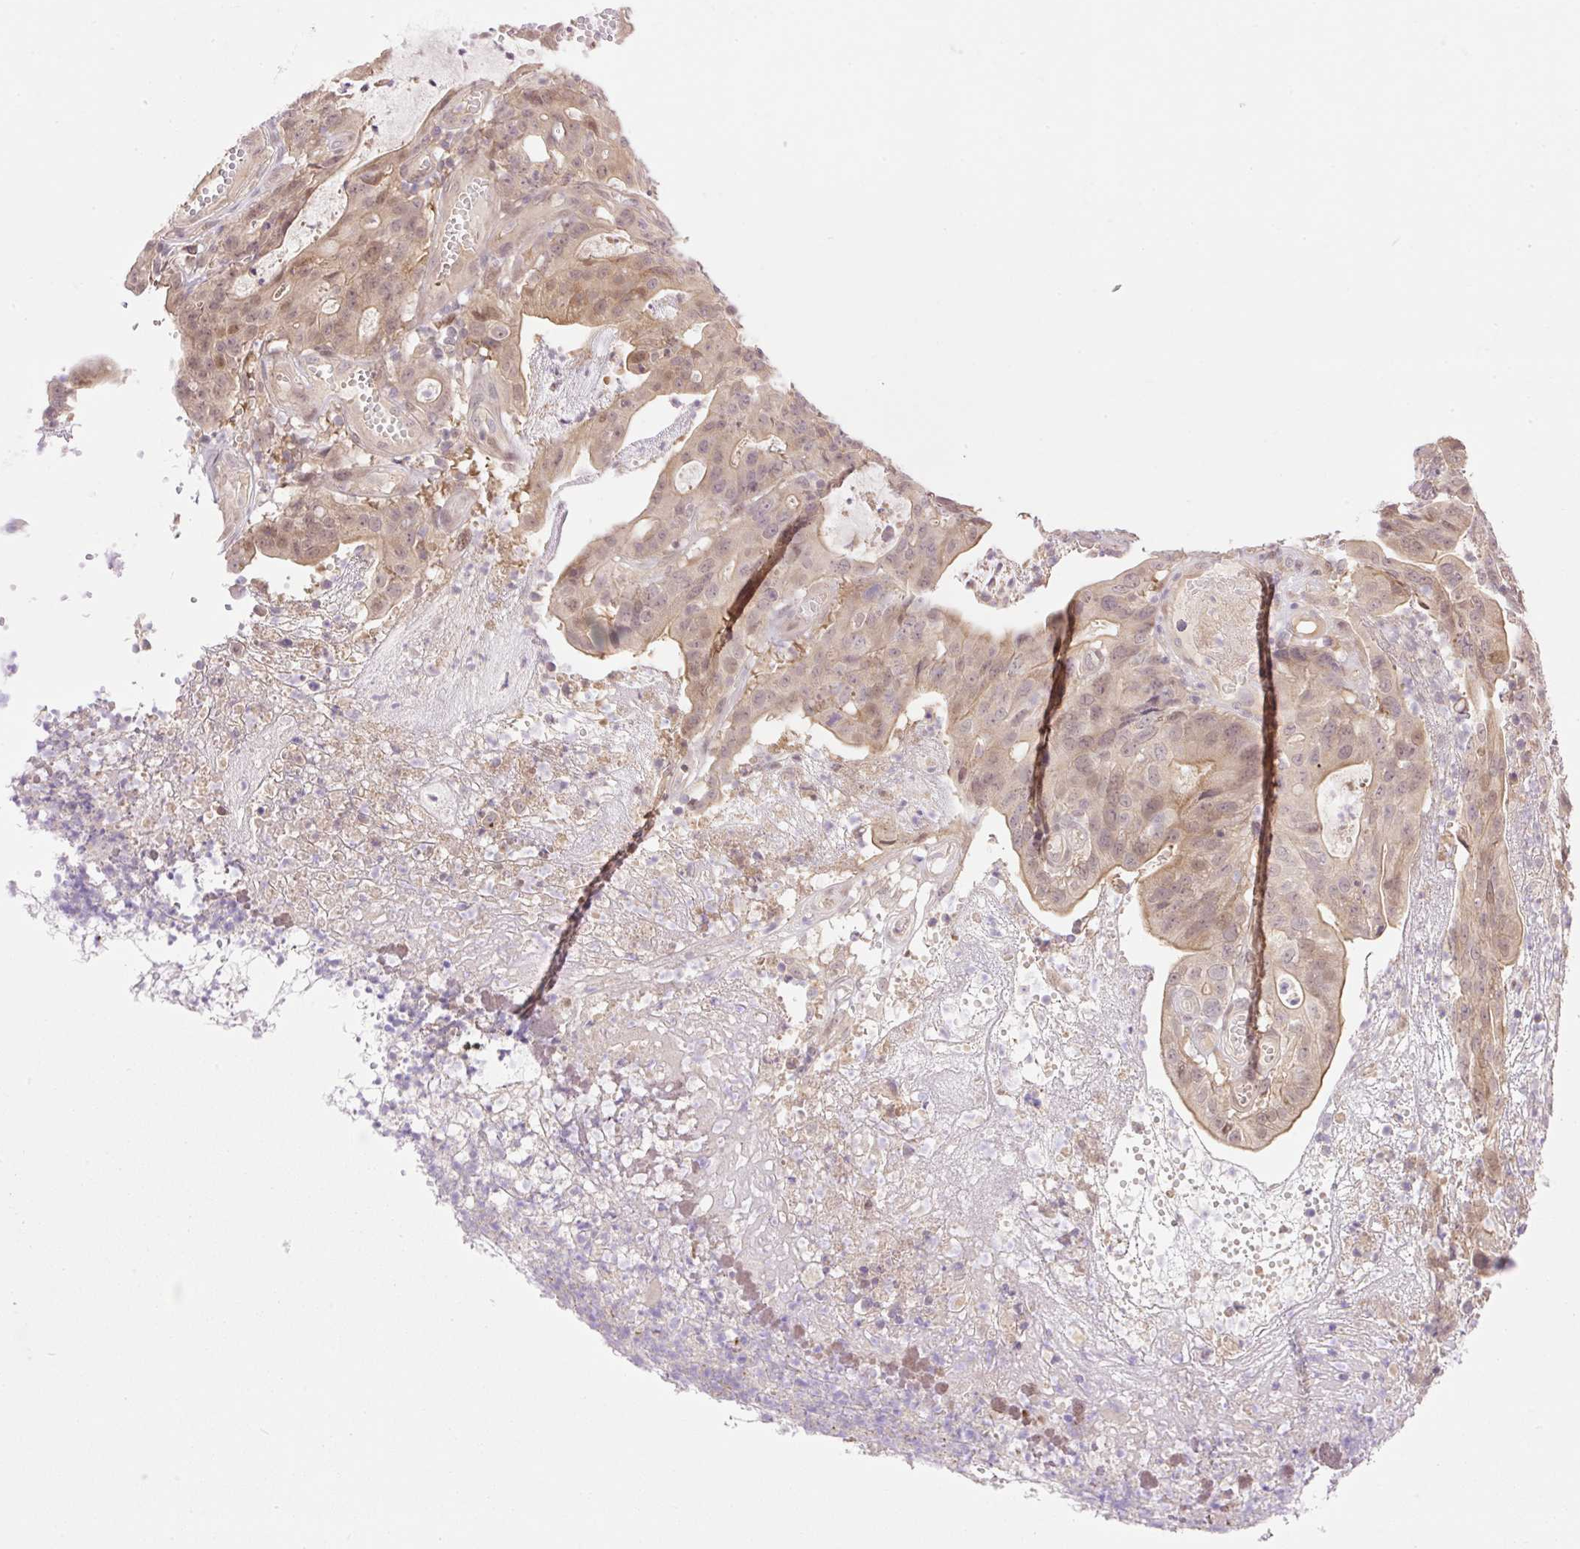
{"staining": {"intensity": "moderate", "quantity": ">75%", "location": "cytoplasmic/membranous,nuclear"}, "tissue": "colorectal cancer", "cell_type": "Tumor cells", "image_type": "cancer", "snomed": [{"axis": "morphology", "description": "Adenocarcinoma, NOS"}, {"axis": "topography", "description": "Colon"}], "caption": "The immunohistochemical stain highlights moderate cytoplasmic/membranous and nuclear positivity in tumor cells of colorectal cancer tissue.", "gene": "VPS25", "patient": {"sex": "male", "age": 83}}